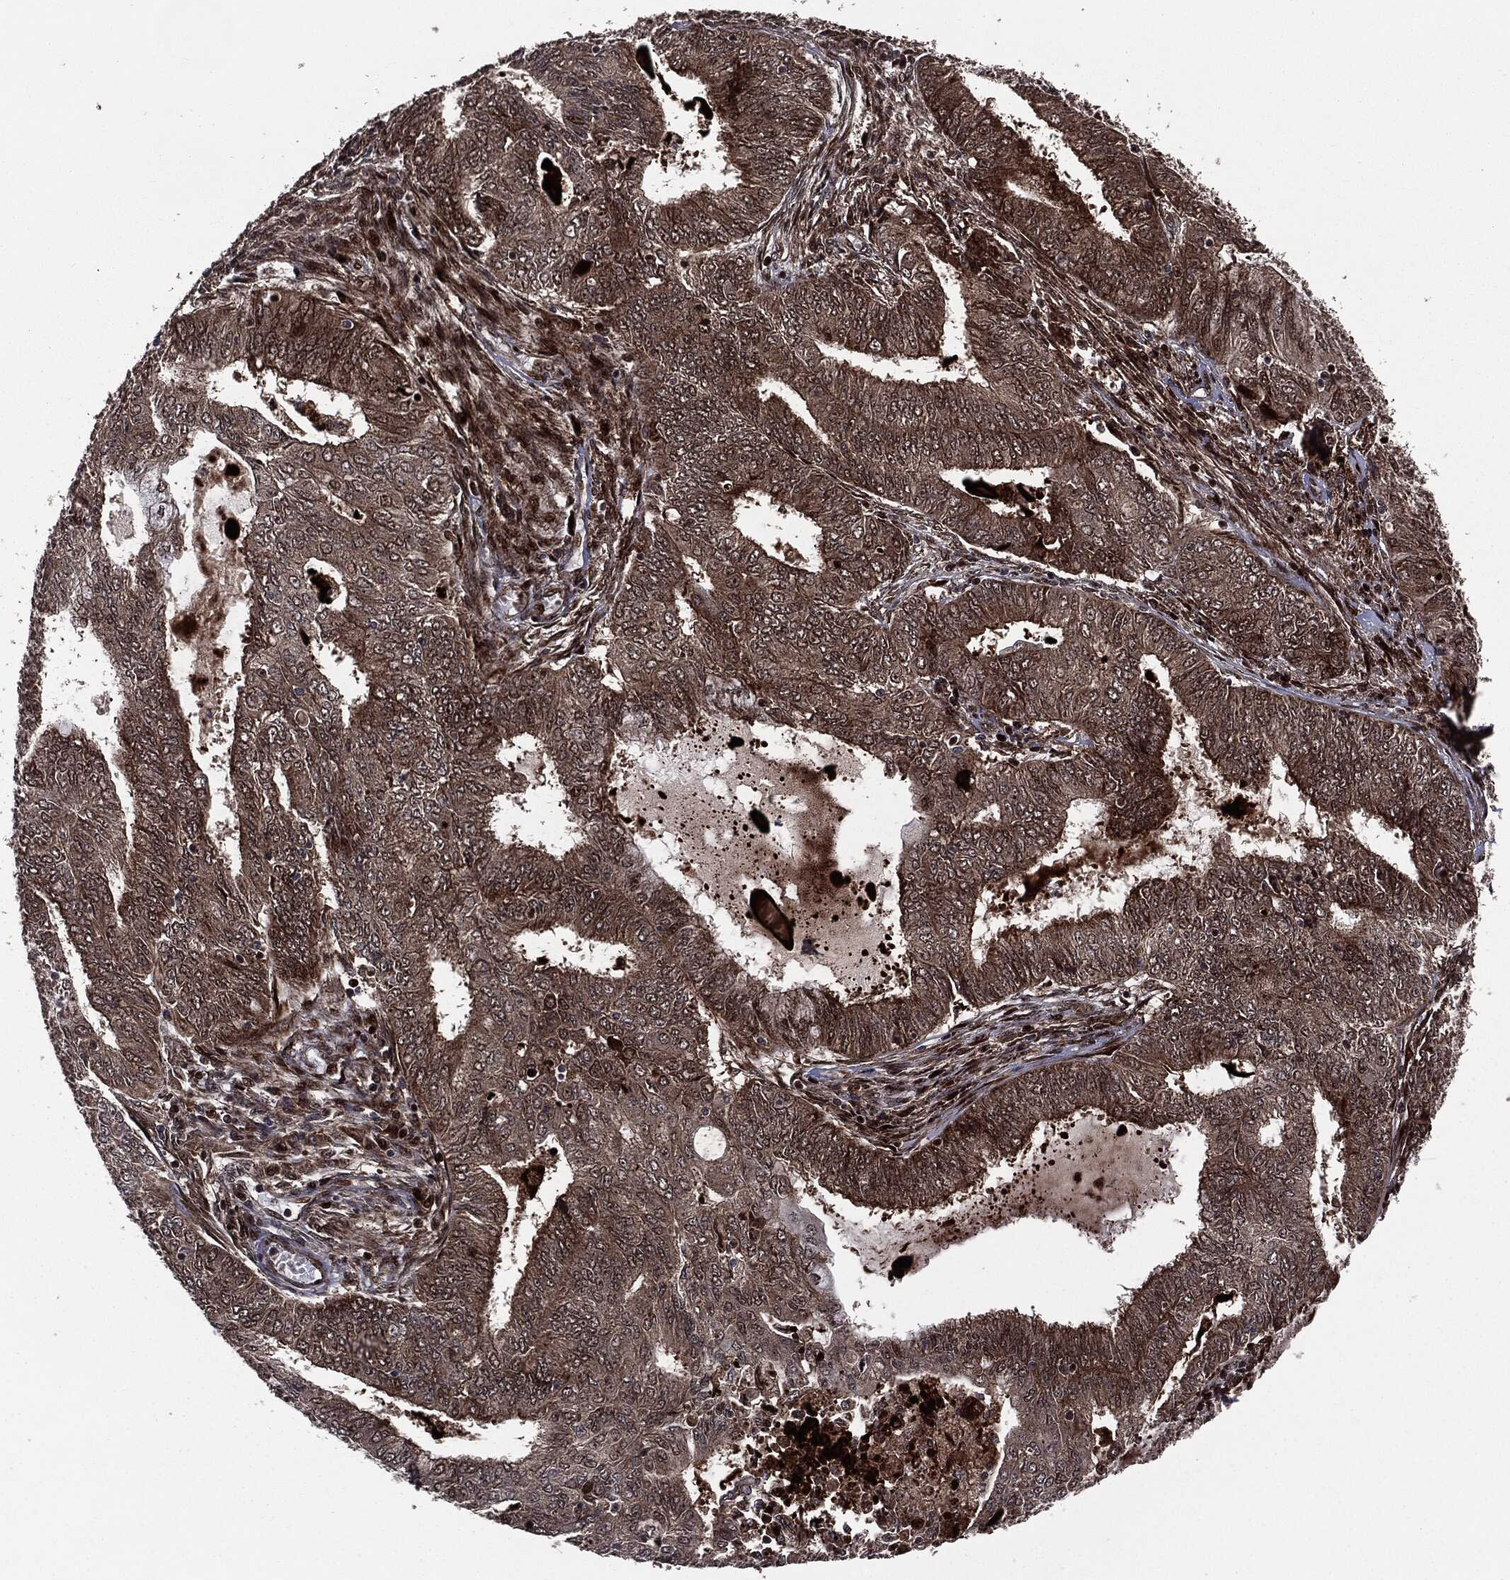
{"staining": {"intensity": "moderate", "quantity": ">75%", "location": "cytoplasmic/membranous"}, "tissue": "endometrial cancer", "cell_type": "Tumor cells", "image_type": "cancer", "snomed": [{"axis": "morphology", "description": "Adenocarcinoma, NOS"}, {"axis": "topography", "description": "Endometrium"}], "caption": "Endometrial adenocarcinoma stained for a protein (brown) exhibits moderate cytoplasmic/membranous positive staining in about >75% of tumor cells.", "gene": "SMAD4", "patient": {"sex": "female", "age": 62}}